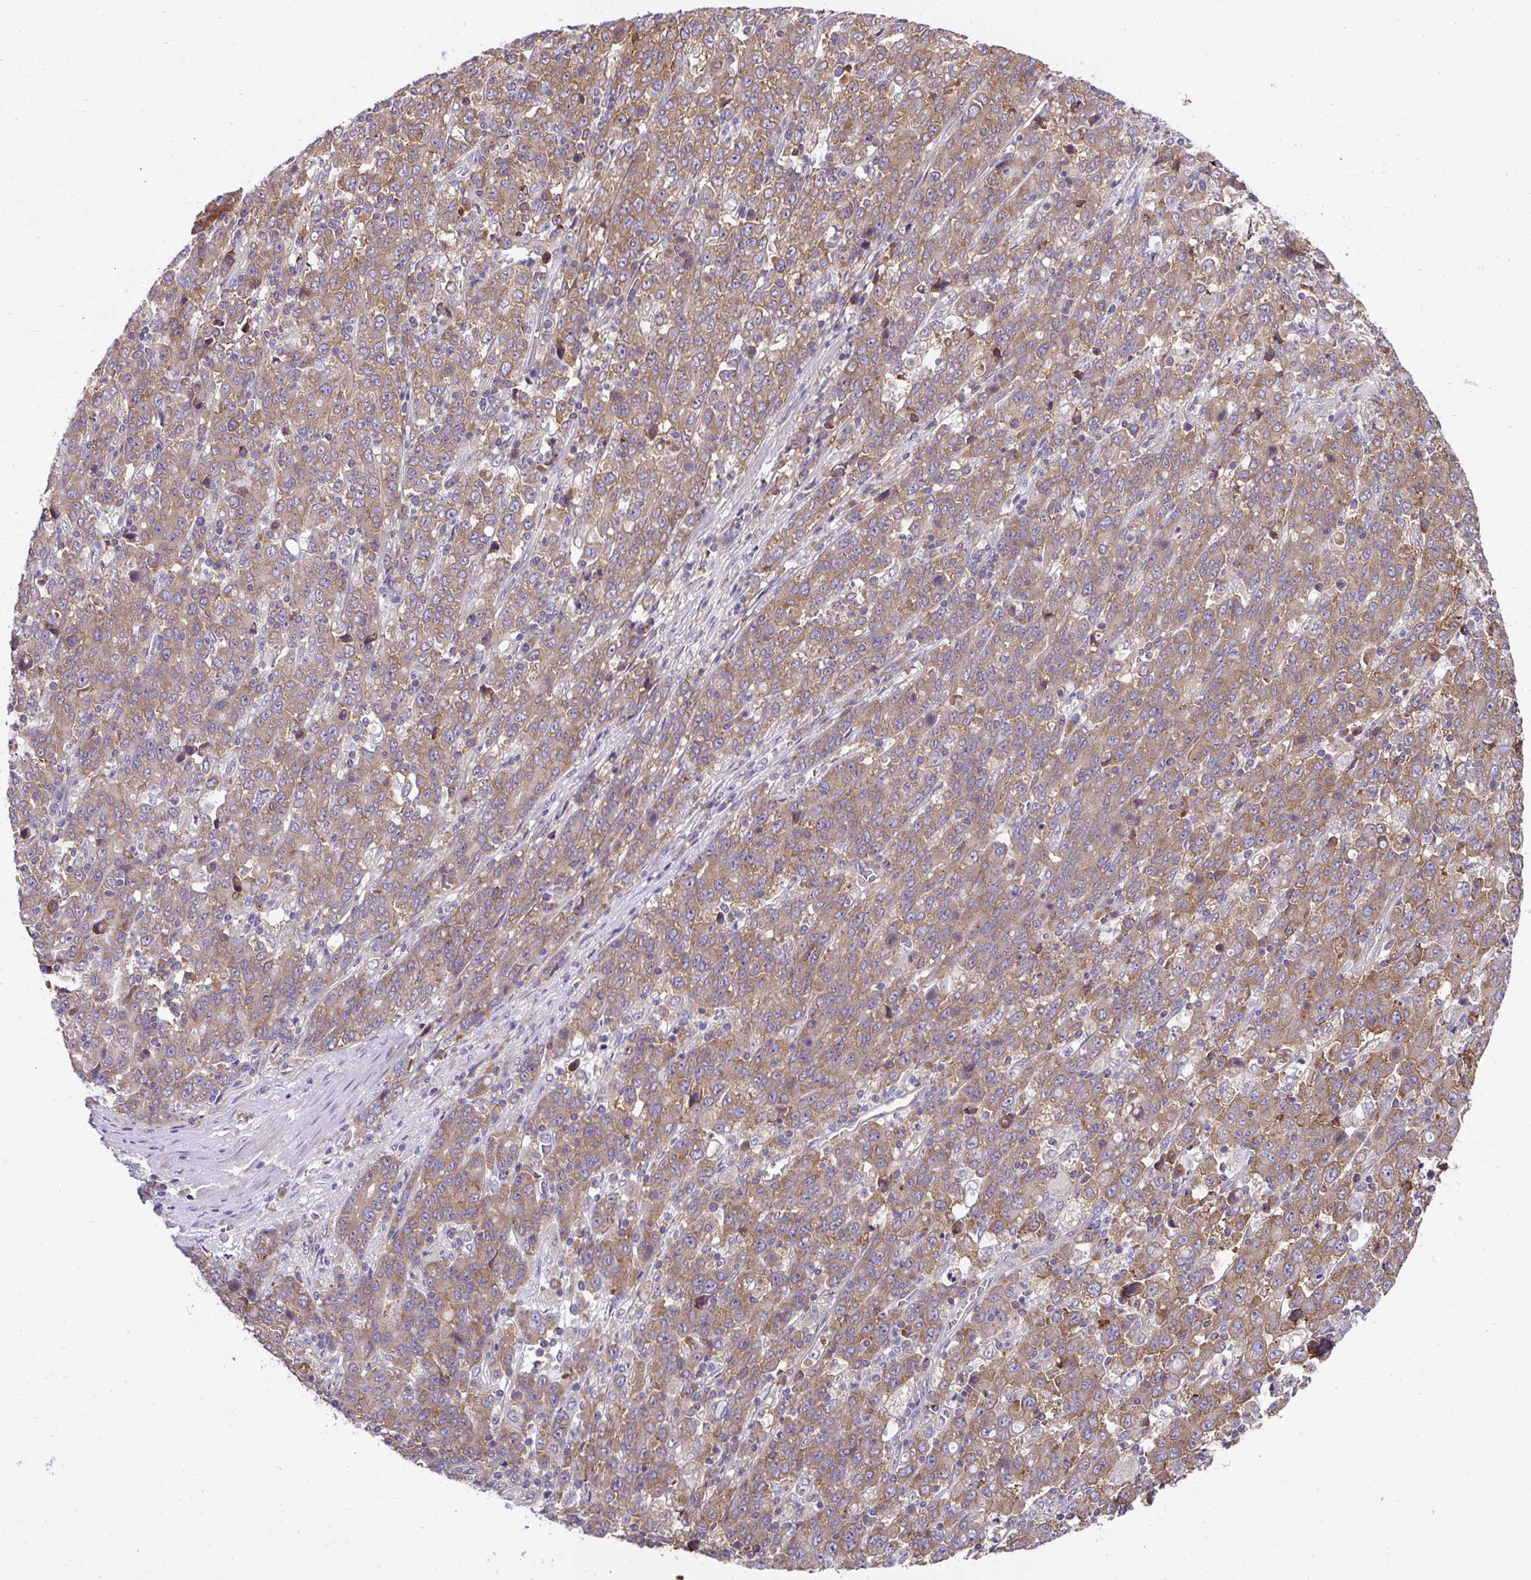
{"staining": {"intensity": "moderate", "quantity": ">75%", "location": "cytoplasmic/membranous"}, "tissue": "stomach cancer", "cell_type": "Tumor cells", "image_type": "cancer", "snomed": [{"axis": "morphology", "description": "Adenocarcinoma, NOS"}, {"axis": "topography", "description": "Stomach, upper"}], "caption": "Protein expression analysis of stomach cancer demonstrates moderate cytoplasmic/membranous positivity in about >75% of tumor cells. The staining was performed using DAB, with brown indicating positive protein expression. Nuclei are stained blue with hematoxylin.", "gene": "RPS7", "patient": {"sex": "male", "age": 69}}